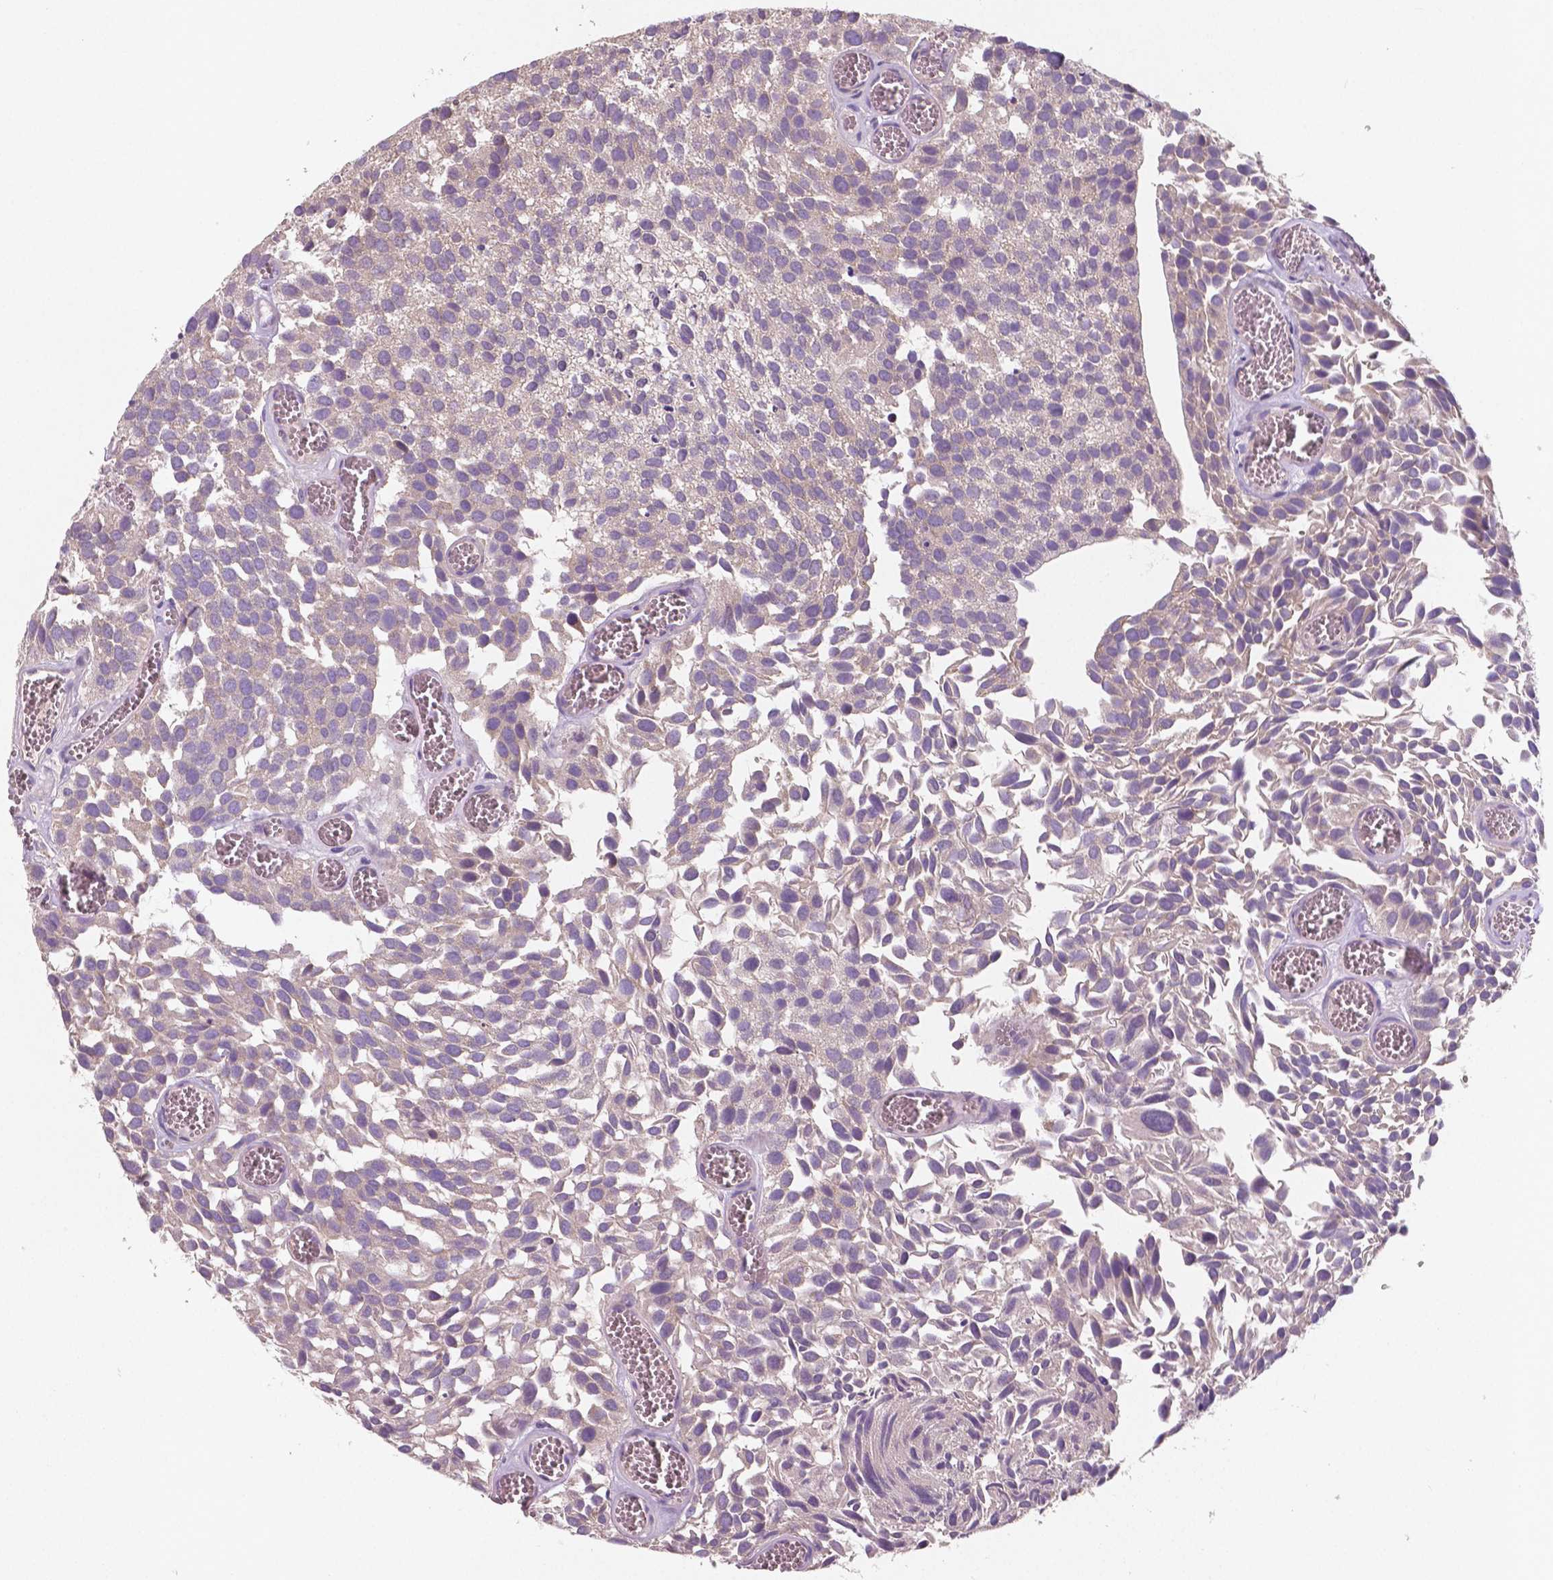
{"staining": {"intensity": "negative", "quantity": "none", "location": "none"}, "tissue": "urothelial cancer", "cell_type": "Tumor cells", "image_type": "cancer", "snomed": [{"axis": "morphology", "description": "Urothelial carcinoma, Low grade"}, {"axis": "topography", "description": "Urinary bladder"}], "caption": "Tumor cells show no significant protein staining in urothelial cancer.", "gene": "LSM14B", "patient": {"sex": "female", "age": 69}}